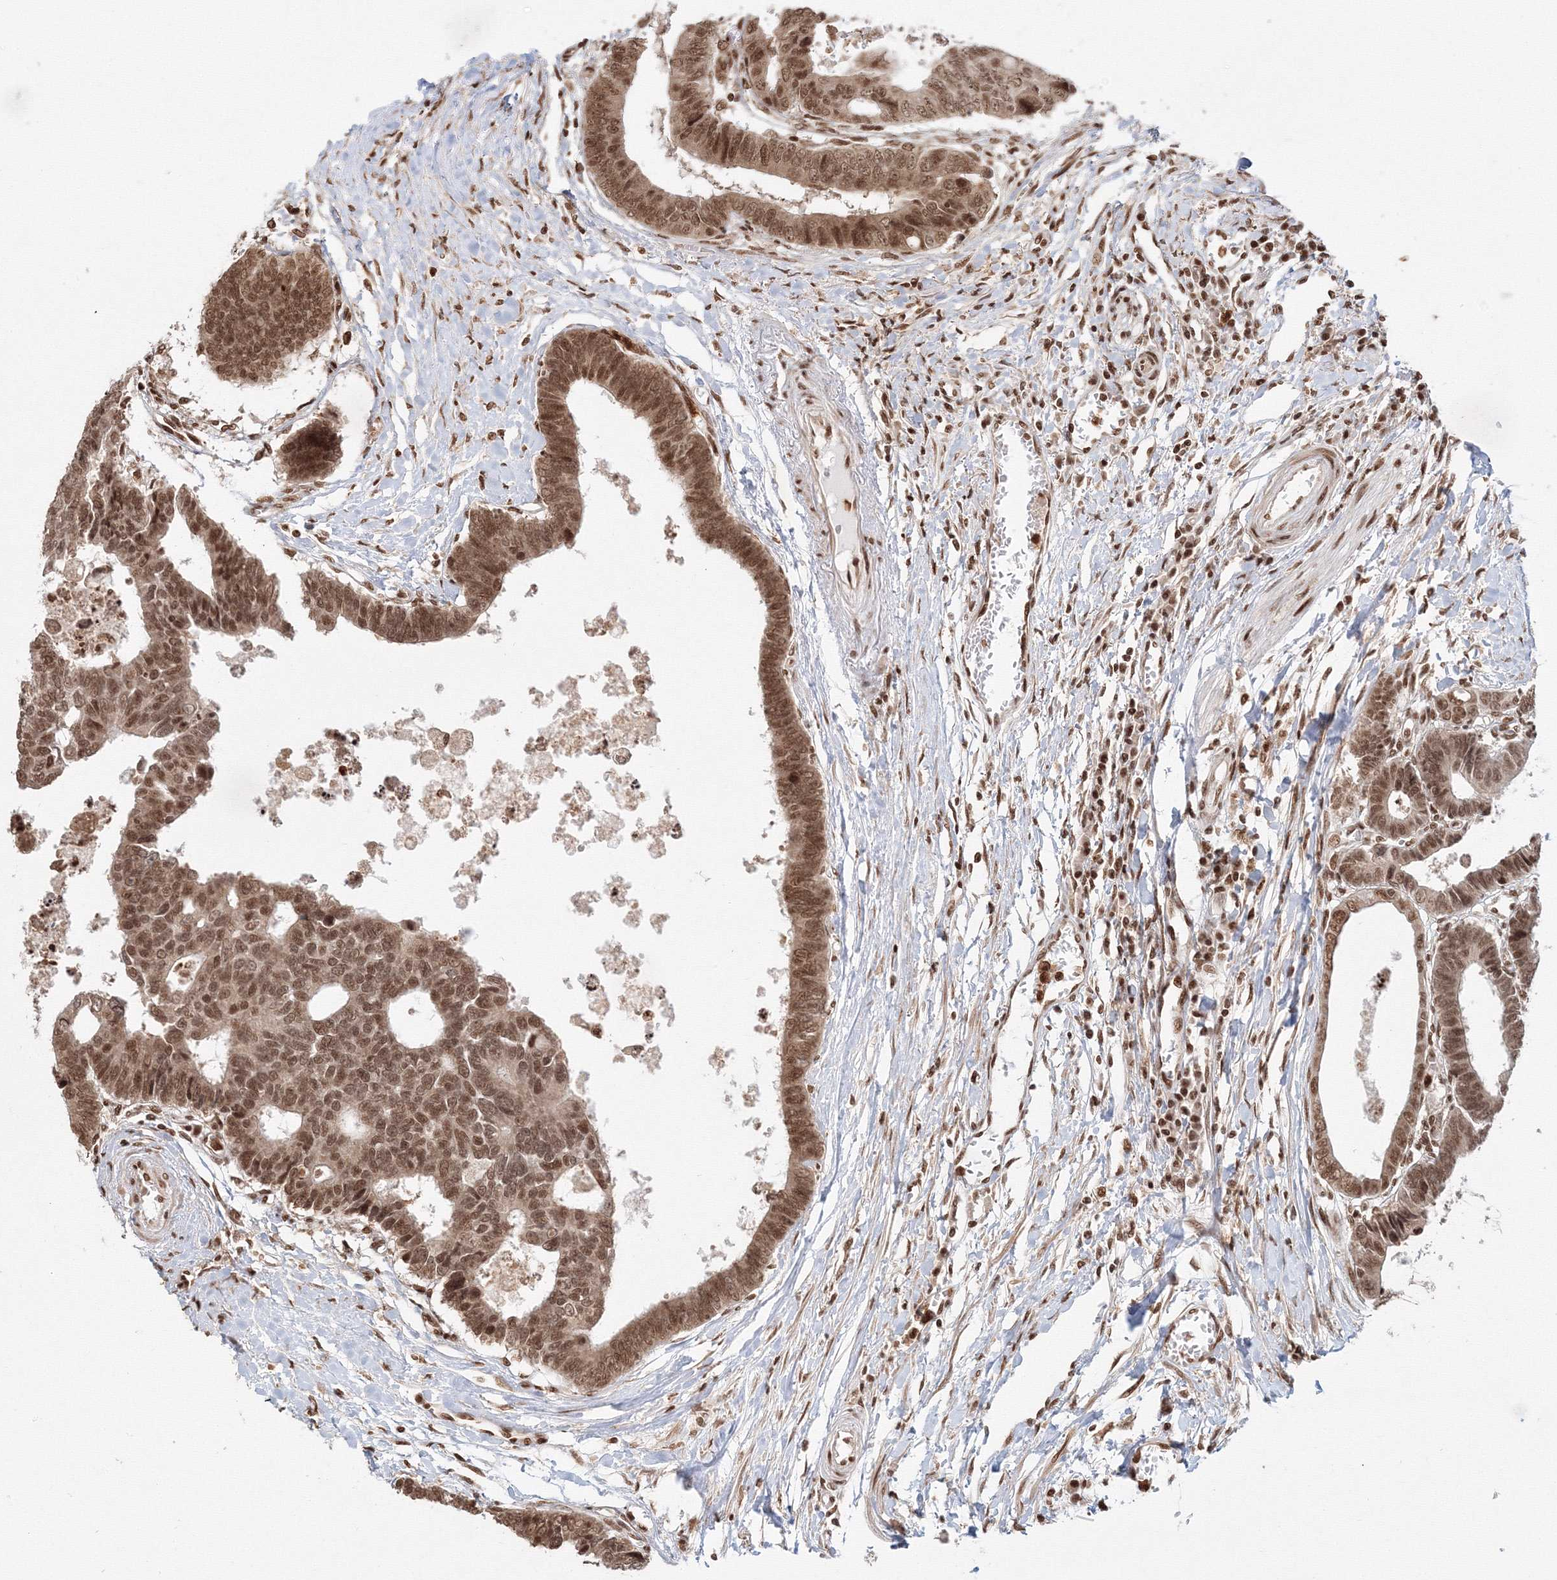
{"staining": {"intensity": "moderate", "quantity": ">75%", "location": "nuclear"}, "tissue": "colorectal cancer", "cell_type": "Tumor cells", "image_type": "cancer", "snomed": [{"axis": "morphology", "description": "Adenocarcinoma, NOS"}, {"axis": "topography", "description": "Rectum"}], "caption": "Immunohistochemistry (IHC) staining of colorectal cancer (adenocarcinoma), which exhibits medium levels of moderate nuclear staining in about >75% of tumor cells indicating moderate nuclear protein staining. The staining was performed using DAB (3,3'-diaminobenzidine) (brown) for protein detection and nuclei were counterstained in hematoxylin (blue).", "gene": "KIF20A", "patient": {"sex": "male", "age": 84}}